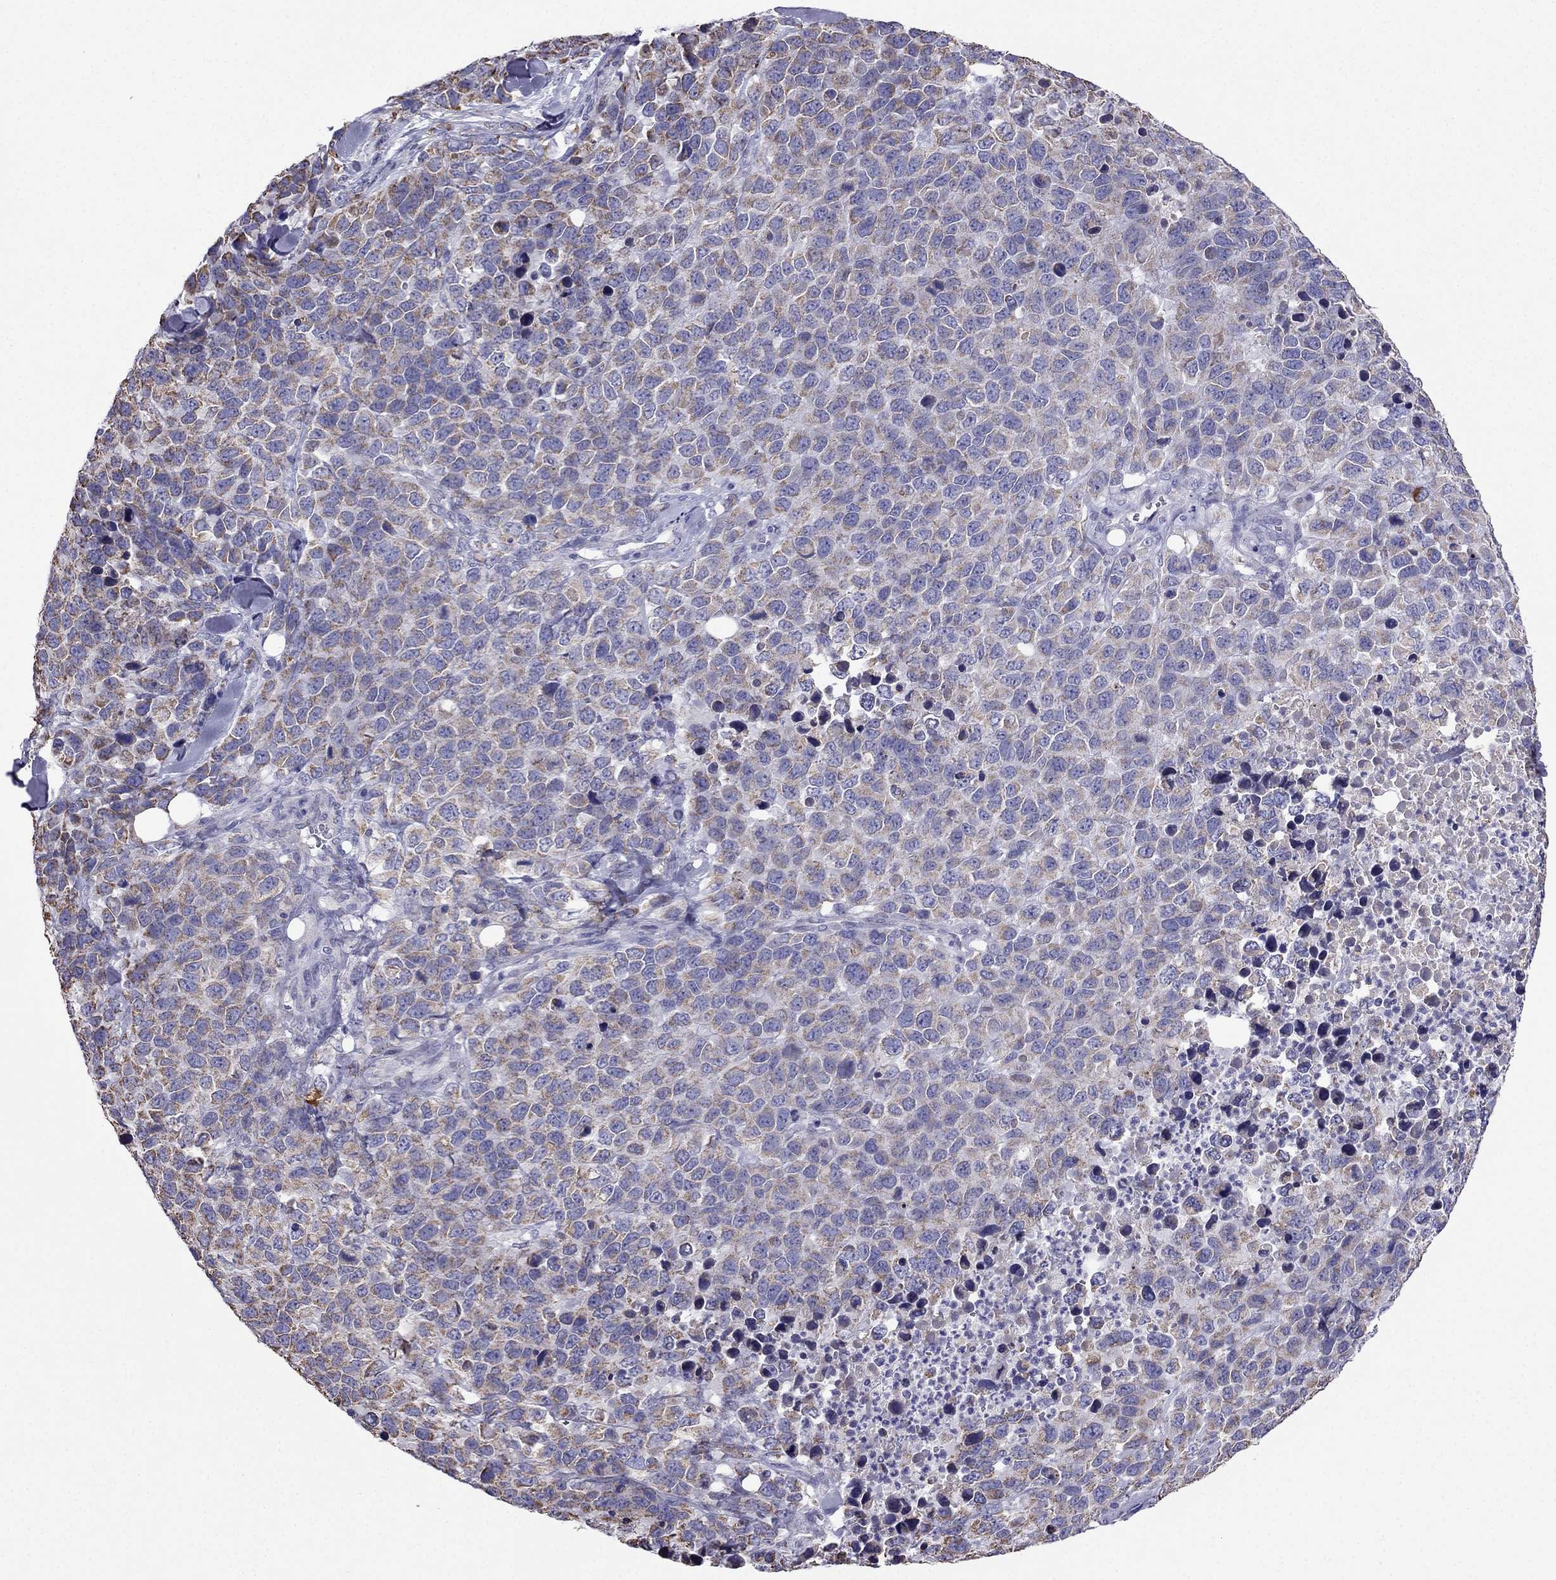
{"staining": {"intensity": "weak", "quantity": ">75%", "location": "cytoplasmic/membranous"}, "tissue": "melanoma", "cell_type": "Tumor cells", "image_type": "cancer", "snomed": [{"axis": "morphology", "description": "Malignant melanoma, Metastatic site"}, {"axis": "topography", "description": "Skin"}], "caption": "High-power microscopy captured an immunohistochemistry image of melanoma, revealing weak cytoplasmic/membranous expression in about >75% of tumor cells. The staining was performed using DAB to visualize the protein expression in brown, while the nuclei were stained in blue with hematoxylin (Magnification: 20x).", "gene": "DSC1", "patient": {"sex": "male", "age": 84}}